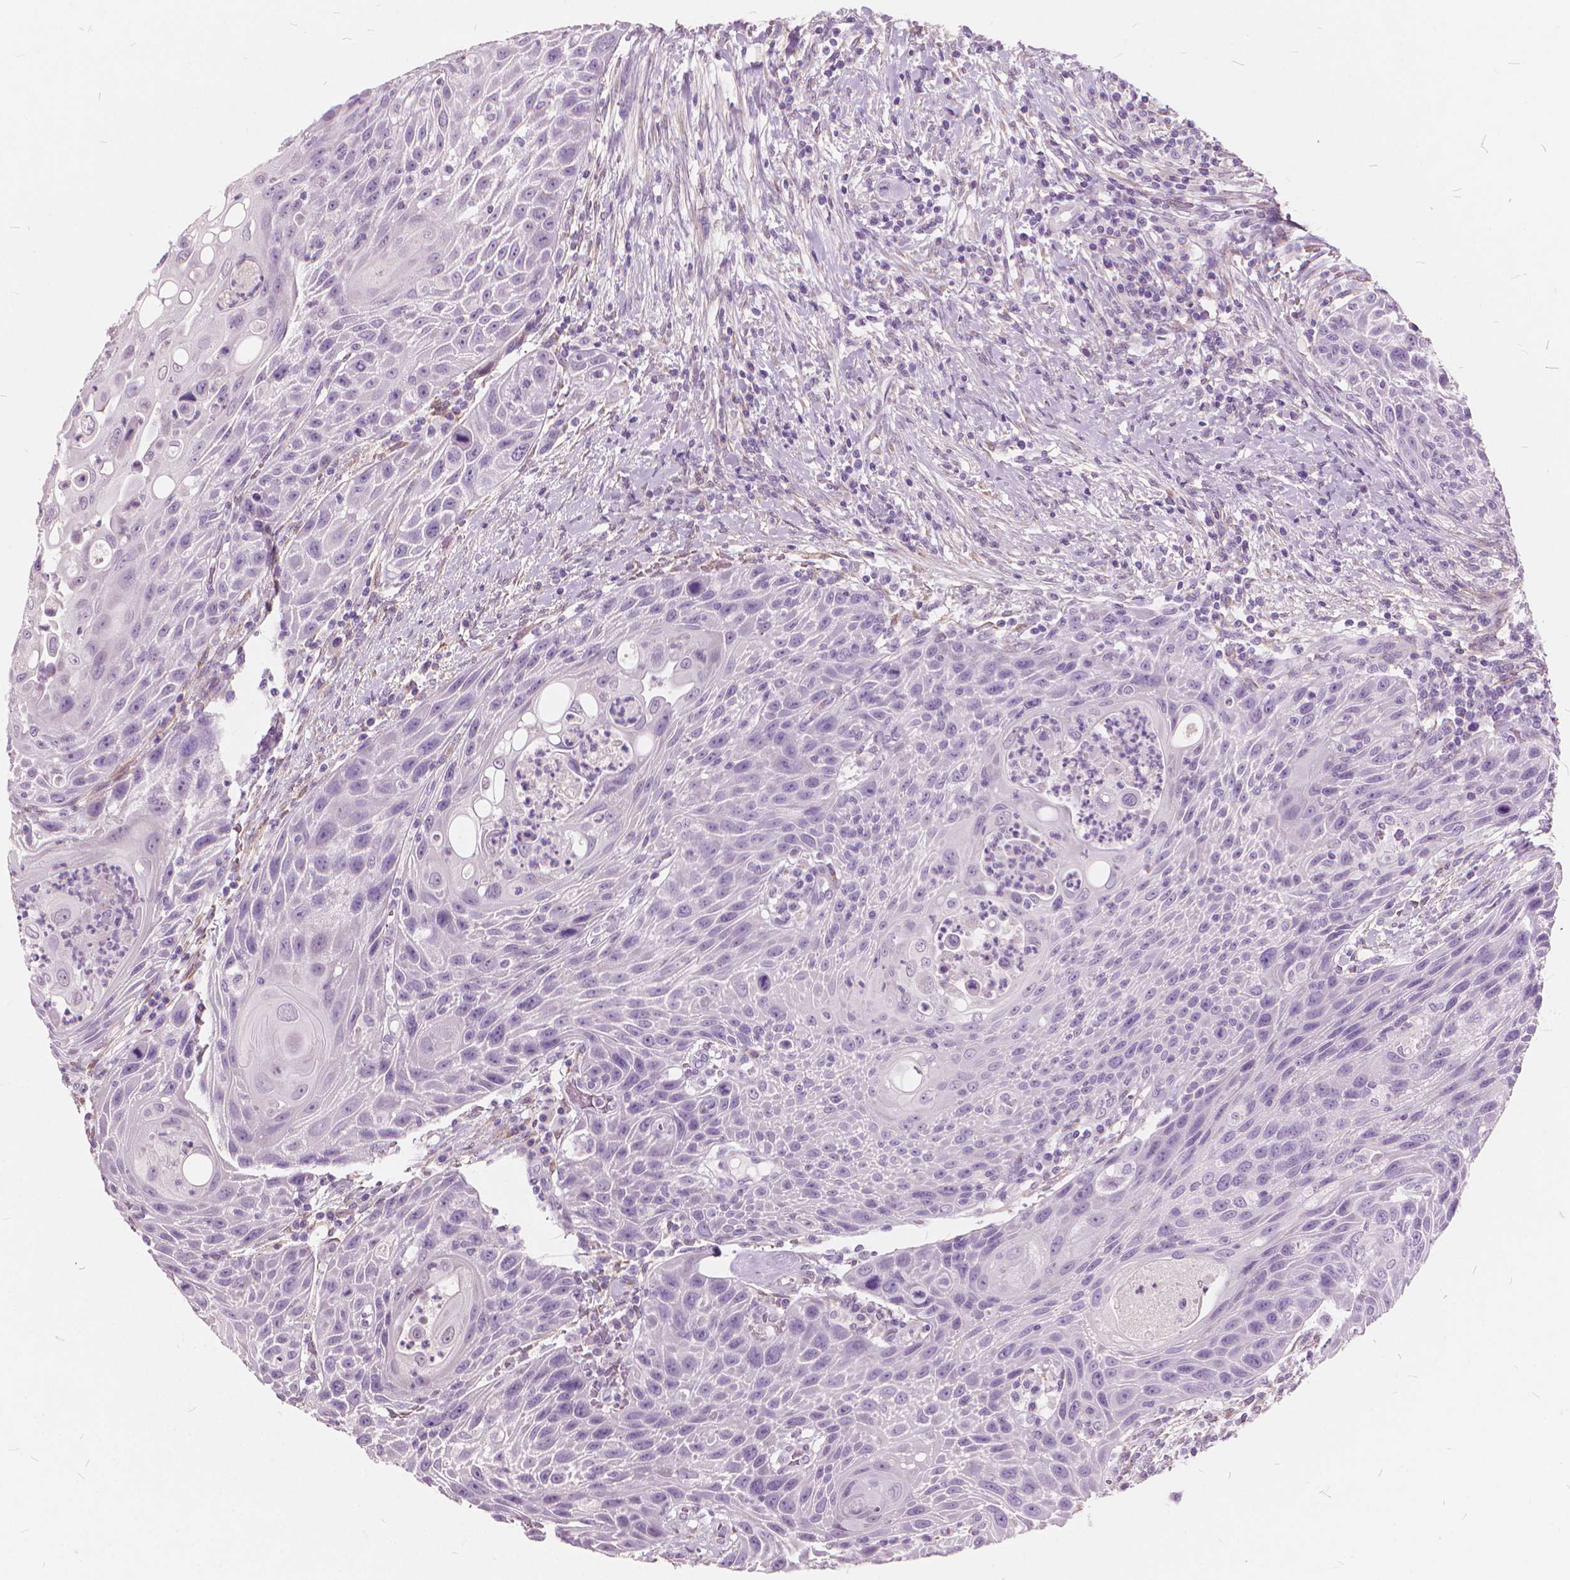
{"staining": {"intensity": "negative", "quantity": "none", "location": "none"}, "tissue": "head and neck cancer", "cell_type": "Tumor cells", "image_type": "cancer", "snomed": [{"axis": "morphology", "description": "Squamous cell carcinoma, NOS"}, {"axis": "topography", "description": "Head-Neck"}], "caption": "Squamous cell carcinoma (head and neck) stained for a protein using immunohistochemistry shows no positivity tumor cells.", "gene": "DNM1", "patient": {"sex": "male", "age": 69}}